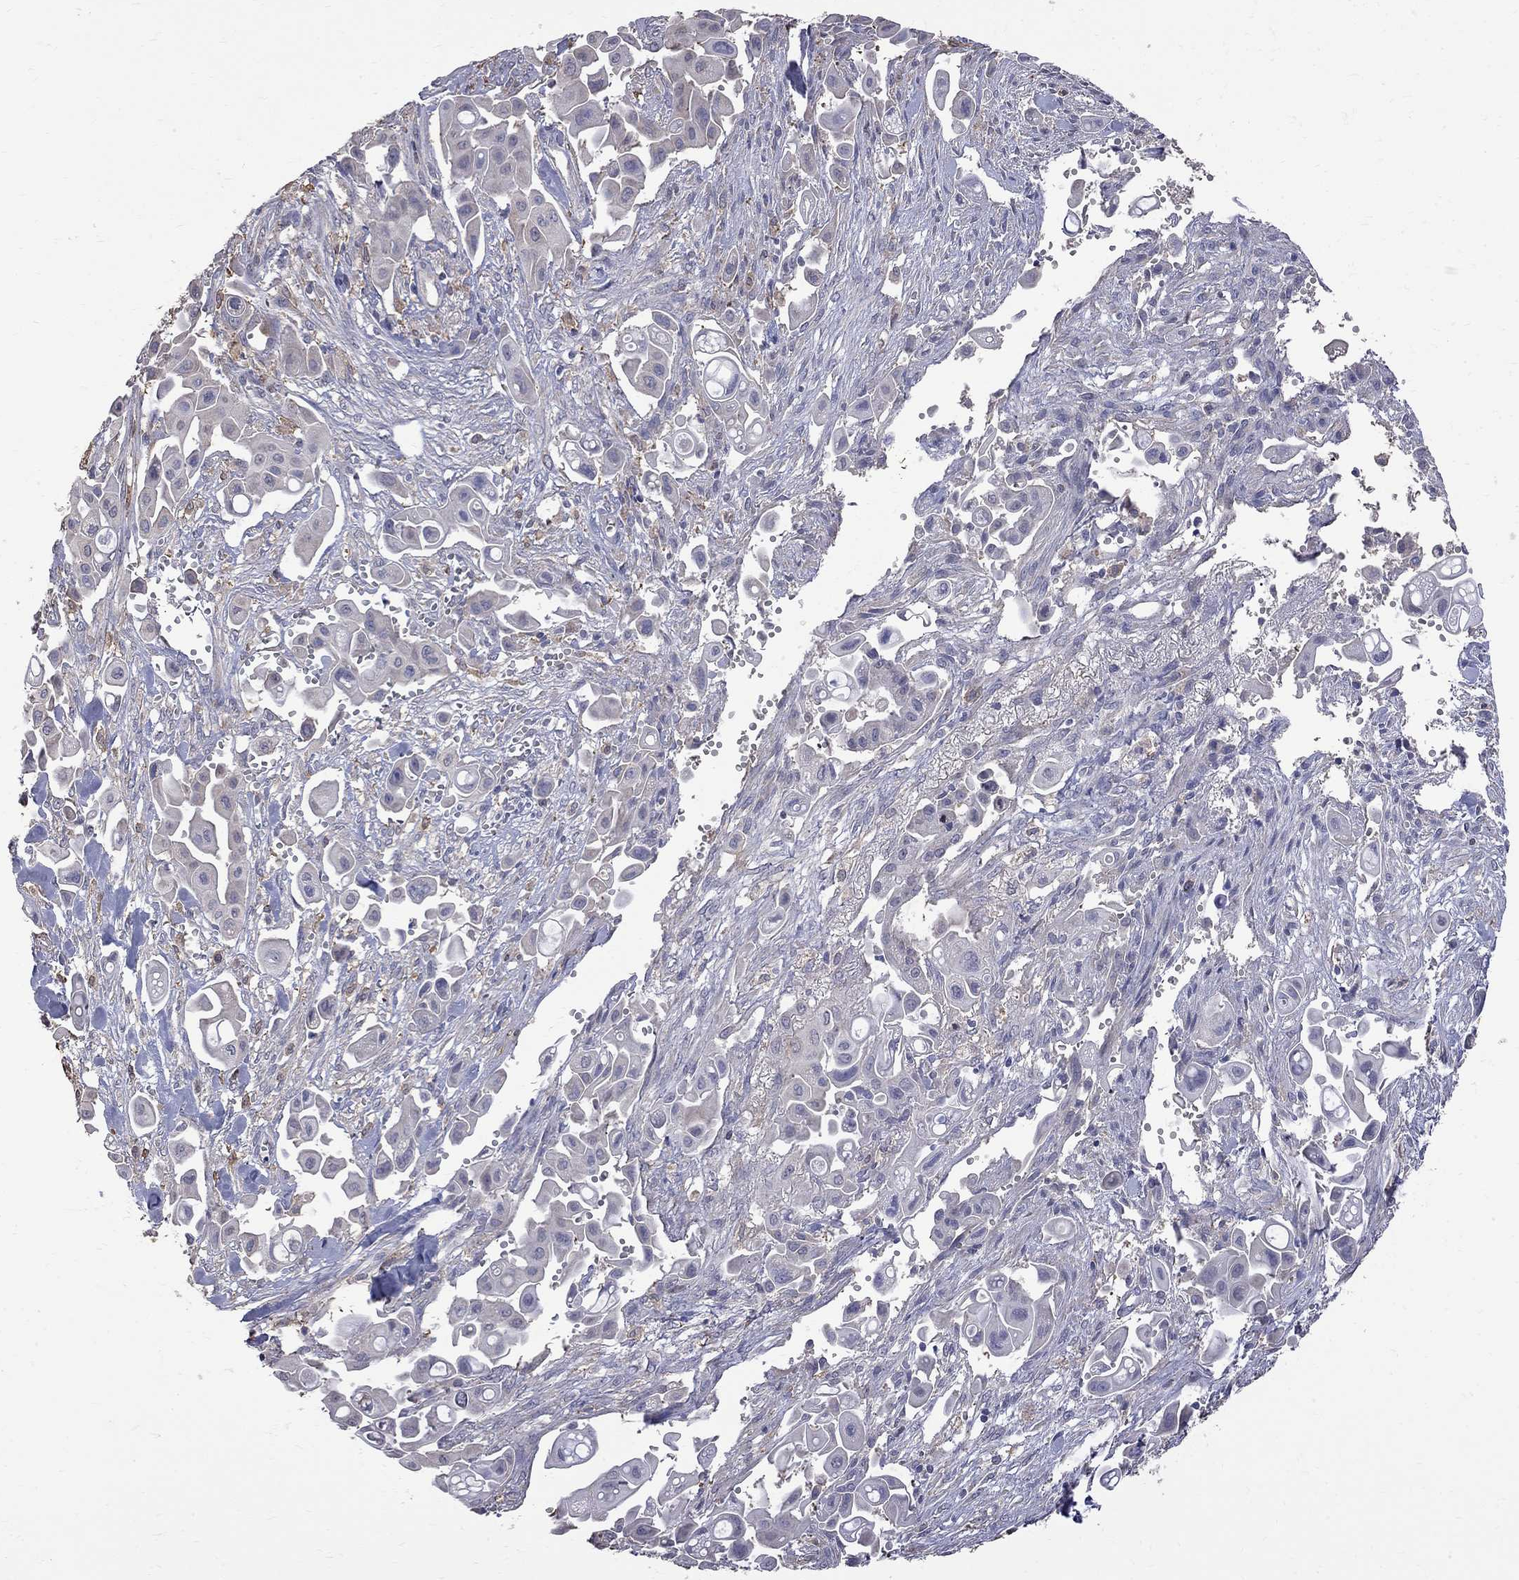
{"staining": {"intensity": "negative", "quantity": "none", "location": "none"}, "tissue": "pancreatic cancer", "cell_type": "Tumor cells", "image_type": "cancer", "snomed": [{"axis": "morphology", "description": "Adenocarcinoma, NOS"}, {"axis": "topography", "description": "Pancreas"}], "caption": "High magnification brightfield microscopy of pancreatic adenocarcinoma stained with DAB (brown) and counterstained with hematoxylin (blue): tumor cells show no significant staining. (Brightfield microscopy of DAB (3,3'-diaminobenzidine) IHC at high magnification).", "gene": "CKAP2", "patient": {"sex": "male", "age": 50}}